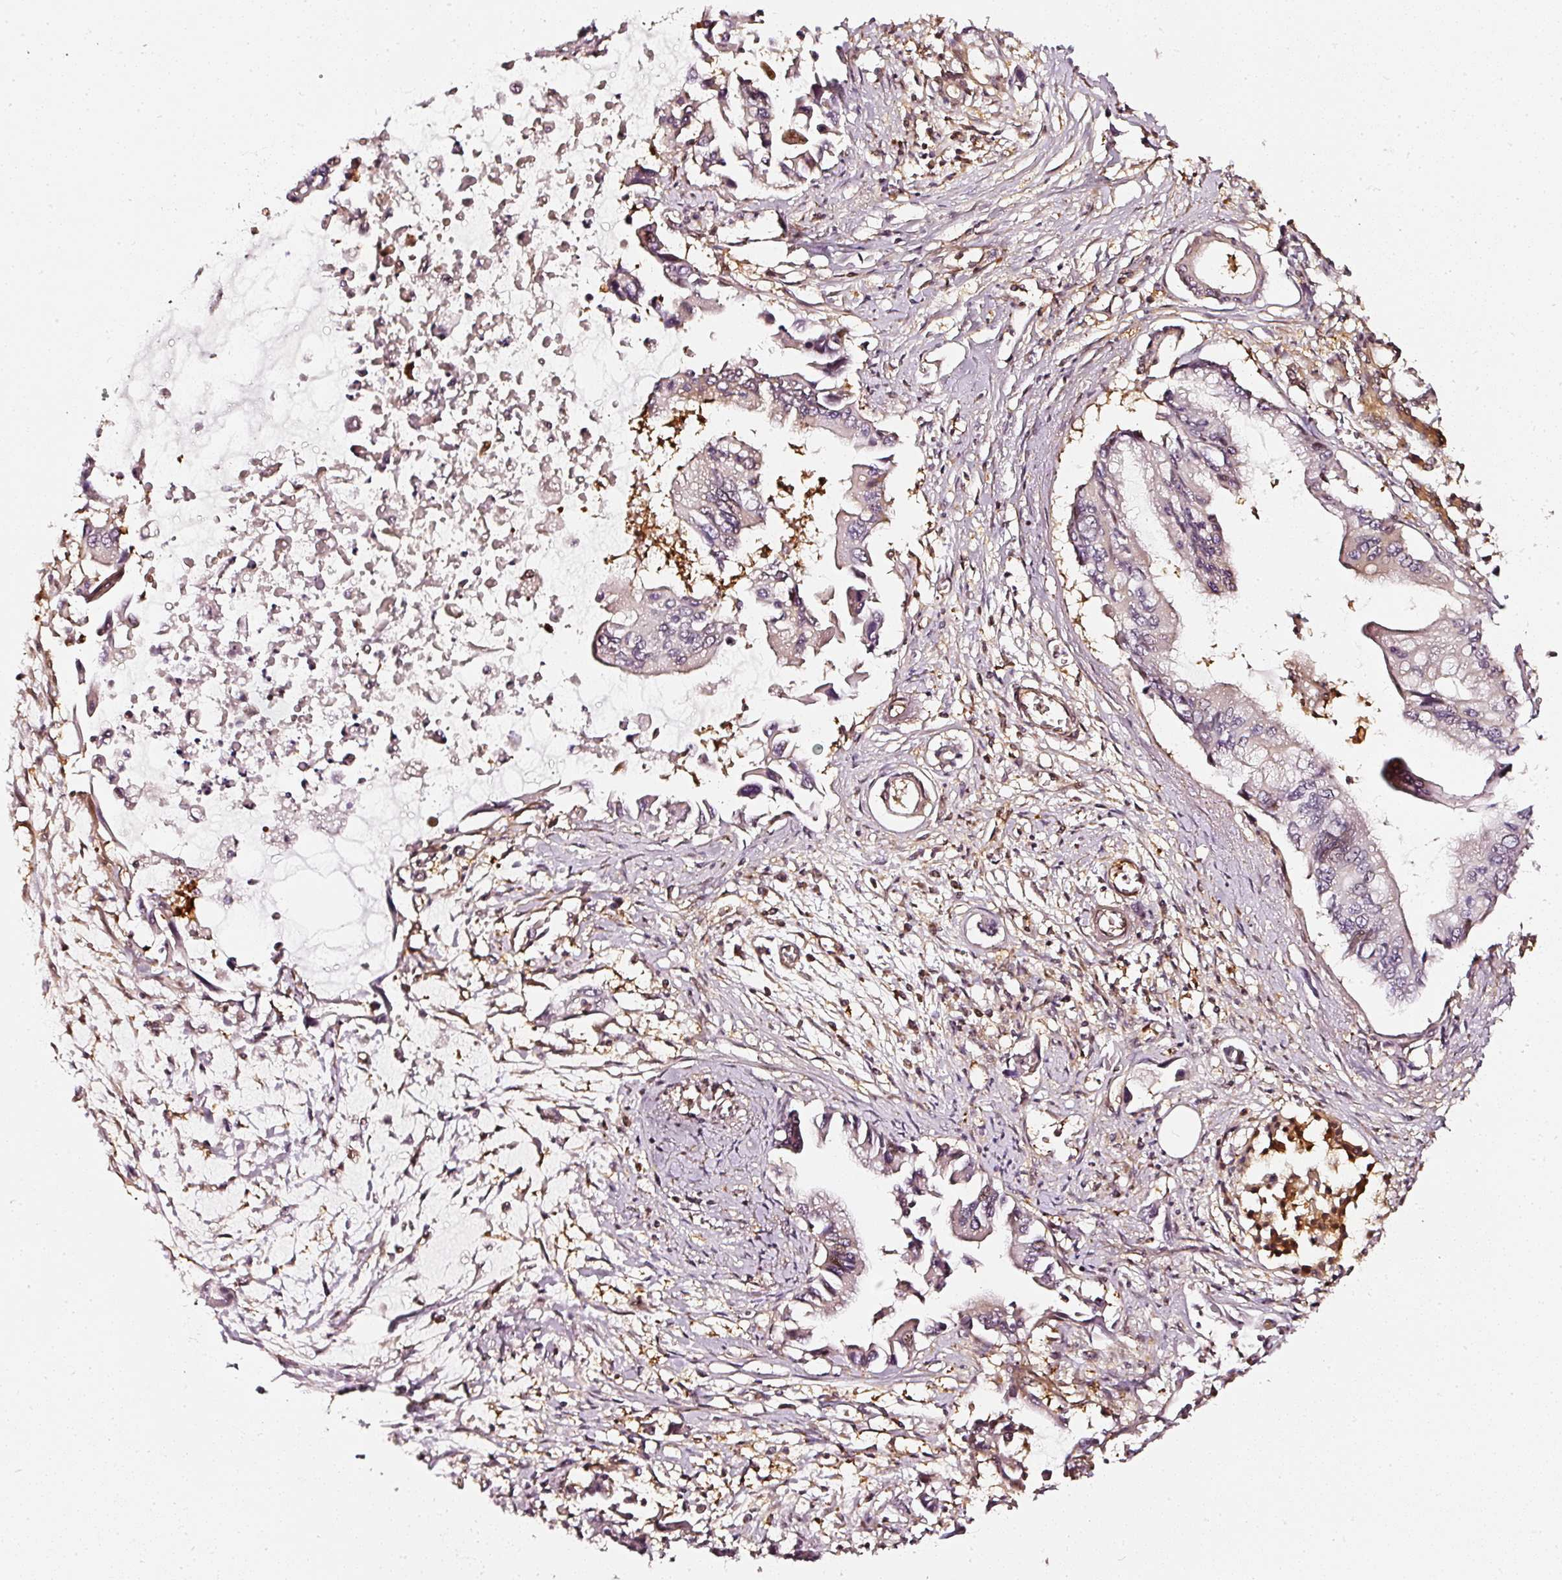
{"staining": {"intensity": "moderate", "quantity": "<25%", "location": "cytoplasmic/membranous,nuclear"}, "tissue": "pancreatic cancer", "cell_type": "Tumor cells", "image_type": "cancer", "snomed": [{"axis": "morphology", "description": "Adenocarcinoma, NOS"}, {"axis": "topography", "description": "Pancreas"}], "caption": "Protein staining exhibits moderate cytoplasmic/membranous and nuclear staining in approximately <25% of tumor cells in pancreatic adenocarcinoma.", "gene": "ASMTL", "patient": {"sex": "male", "age": 84}}